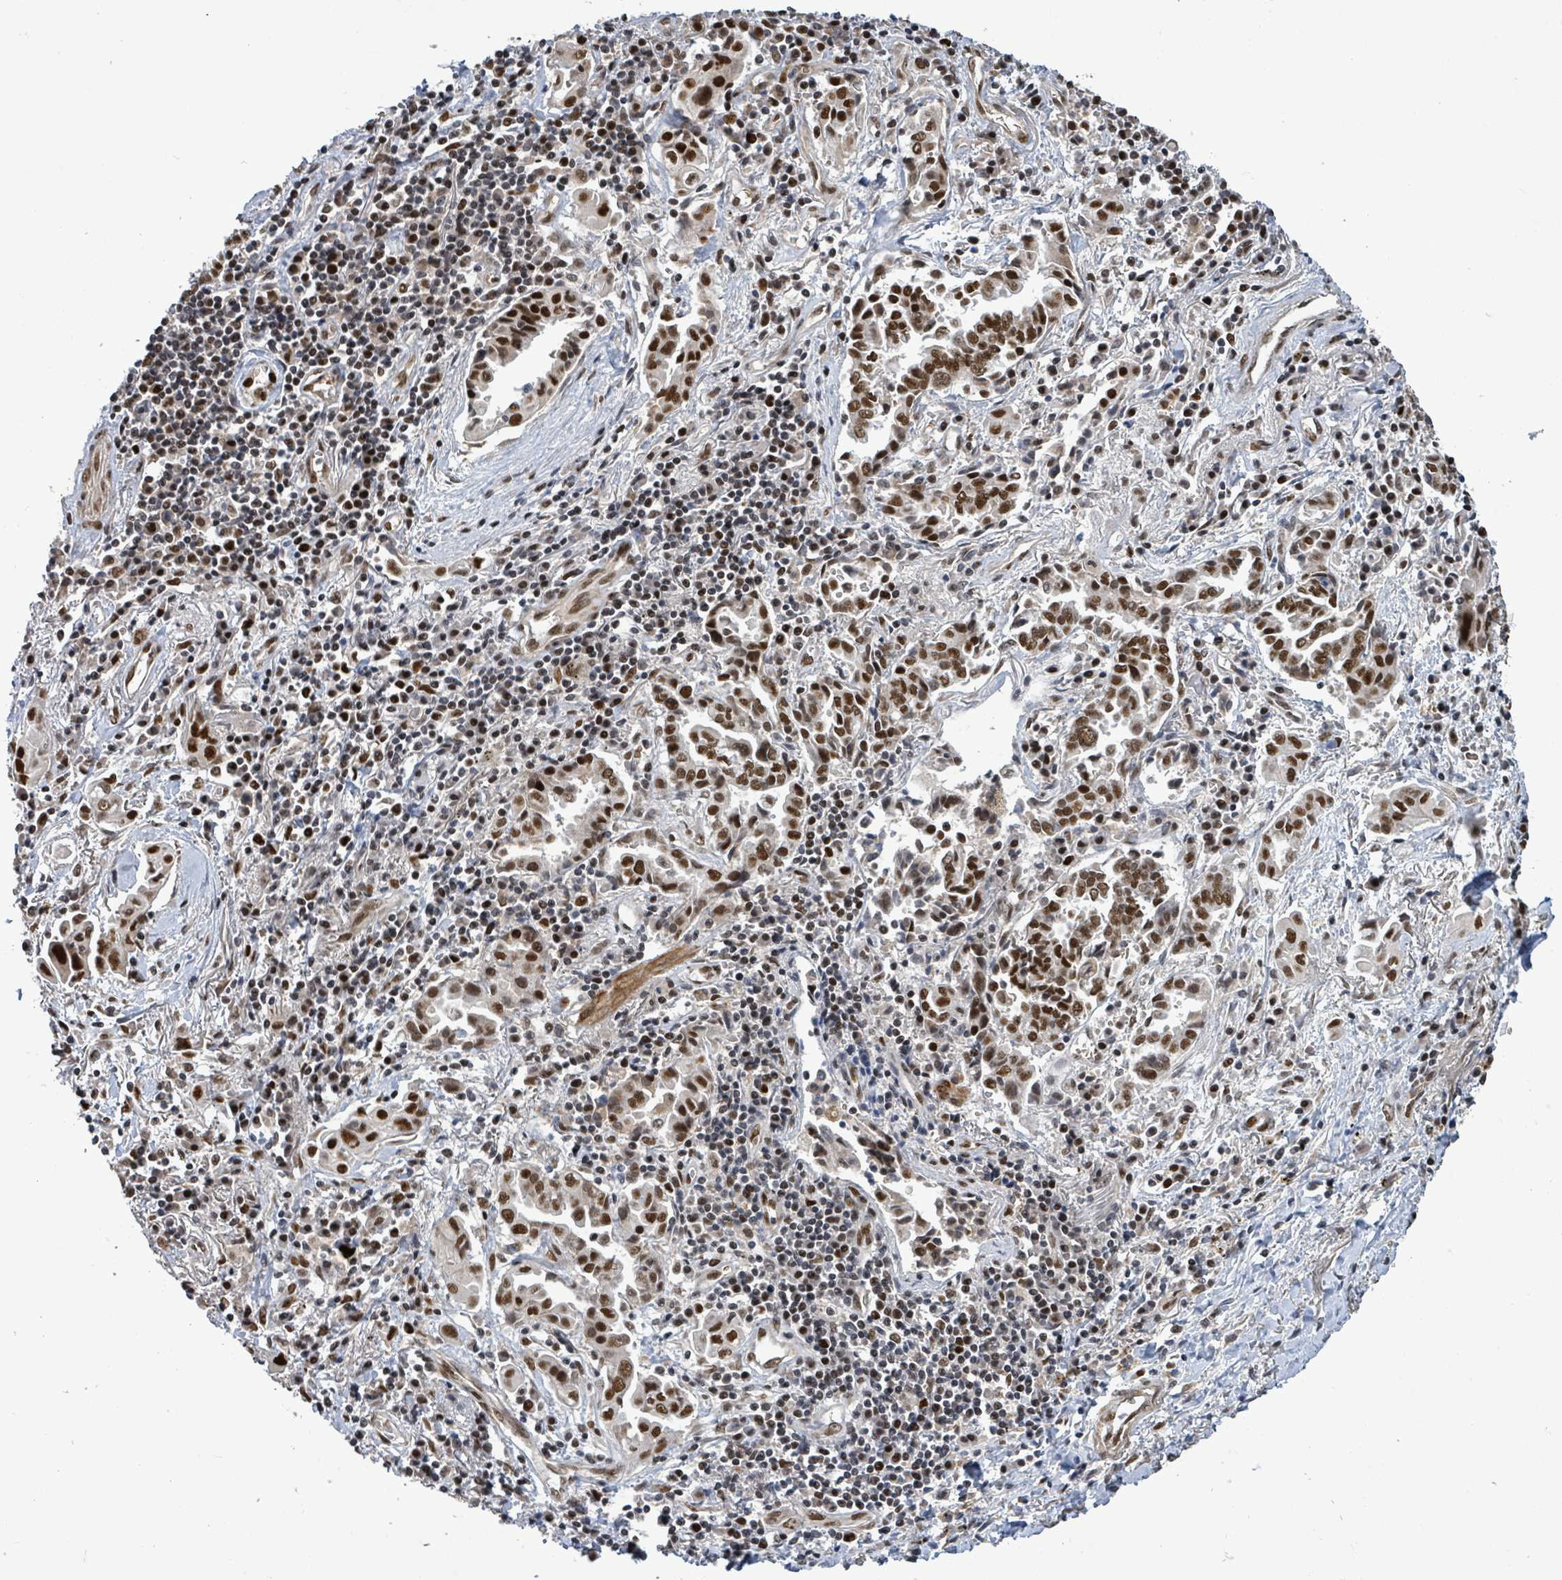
{"staining": {"intensity": "moderate", "quantity": ">75%", "location": "nuclear"}, "tissue": "lung cancer", "cell_type": "Tumor cells", "image_type": "cancer", "snomed": [{"axis": "morphology", "description": "Adenocarcinoma, NOS"}, {"axis": "topography", "description": "Lung"}], "caption": "Immunohistochemical staining of human lung cancer (adenocarcinoma) displays medium levels of moderate nuclear protein expression in approximately >75% of tumor cells. (Stains: DAB (3,3'-diaminobenzidine) in brown, nuclei in blue, Microscopy: brightfield microscopy at high magnification).", "gene": "PATZ1", "patient": {"sex": "male", "age": 76}}